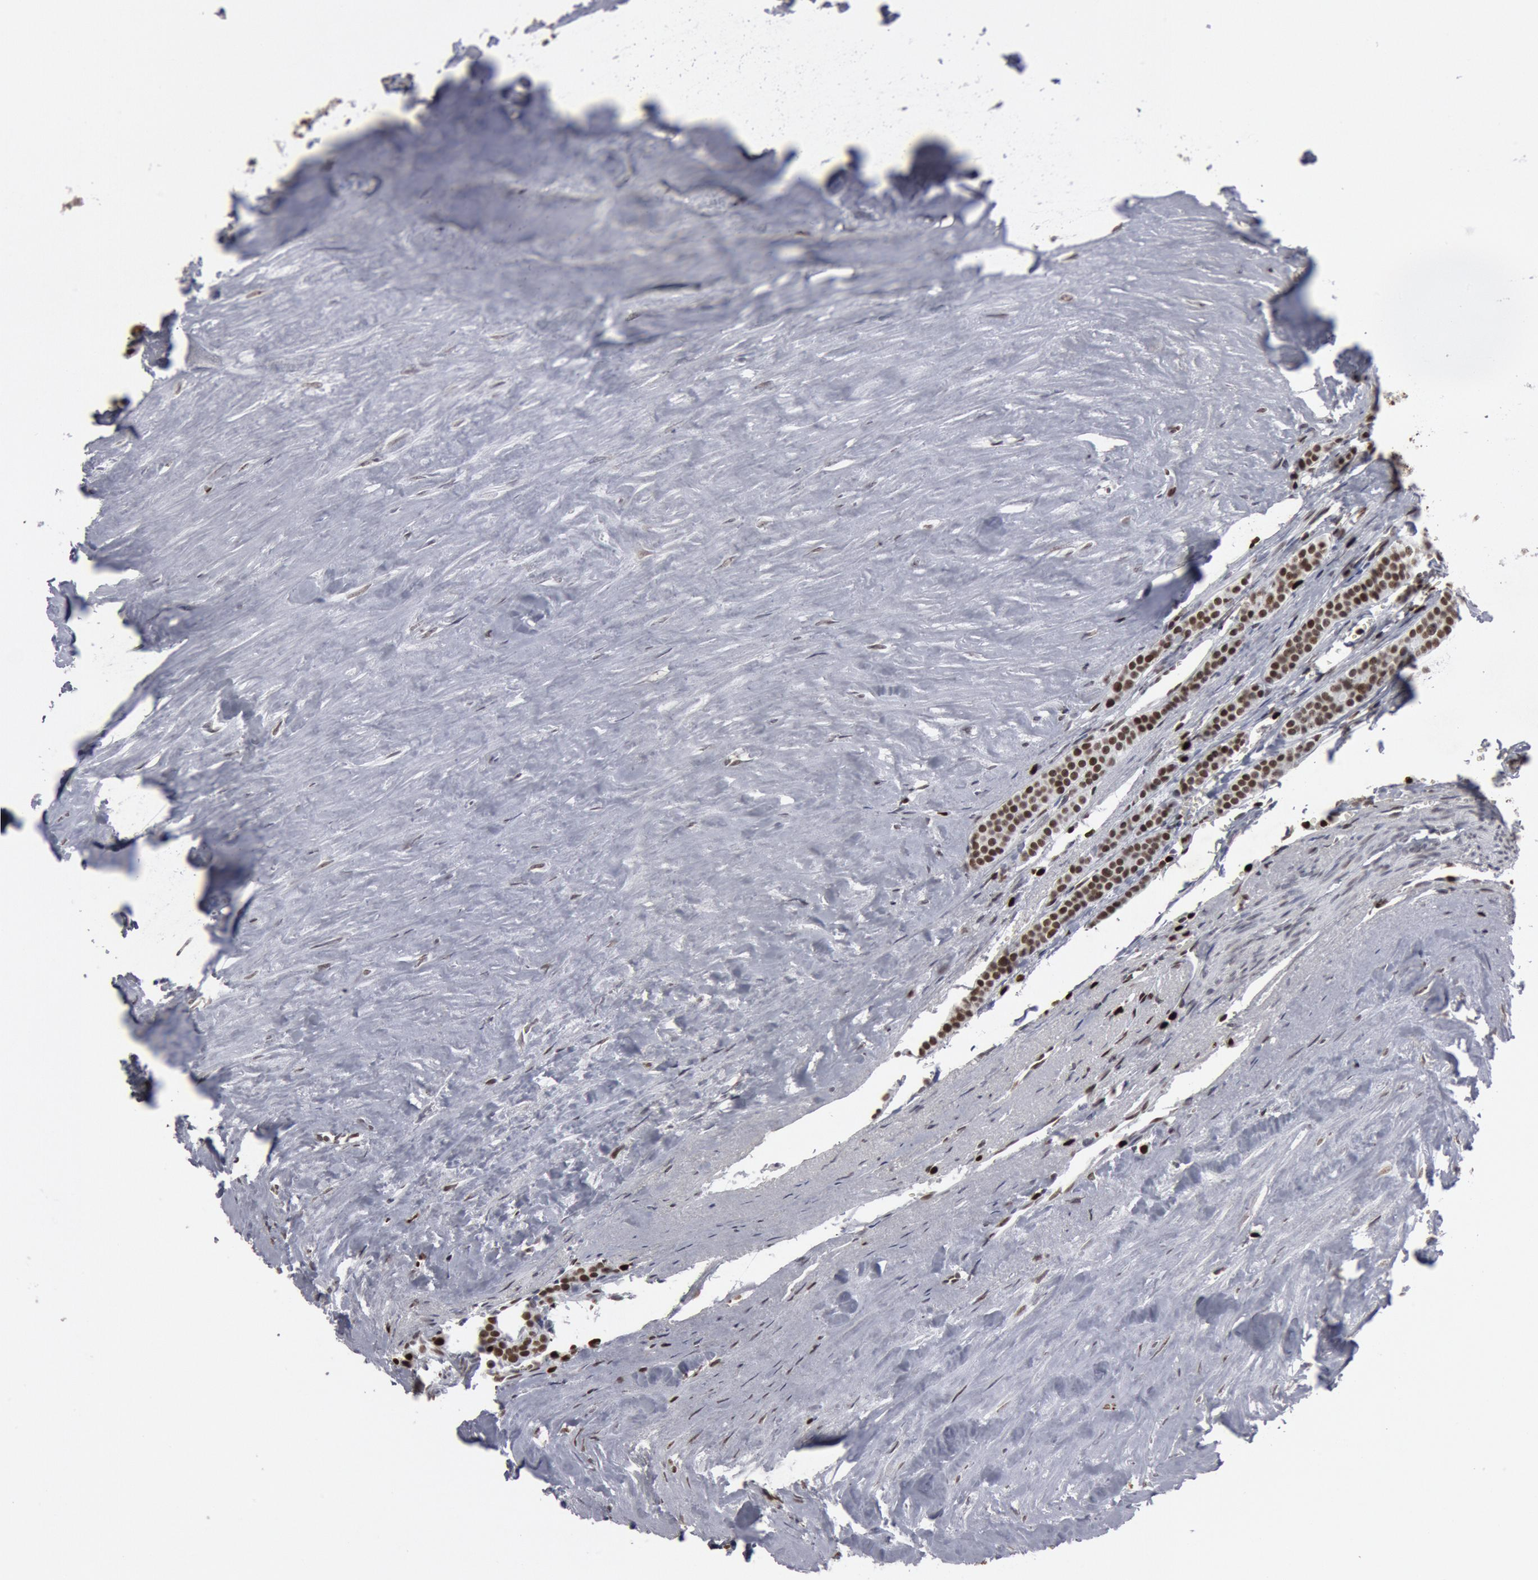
{"staining": {"intensity": "strong", "quantity": ">75%", "location": "nuclear"}, "tissue": "carcinoid", "cell_type": "Tumor cells", "image_type": "cancer", "snomed": [{"axis": "morphology", "description": "Carcinoid, malignant, NOS"}, {"axis": "topography", "description": "Small intestine"}], "caption": "The immunohistochemical stain shows strong nuclear positivity in tumor cells of malignant carcinoid tissue. (DAB (3,3'-diaminobenzidine) IHC, brown staining for protein, blue staining for nuclei).", "gene": "SUB1", "patient": {"sex": "male", "age": 63}}